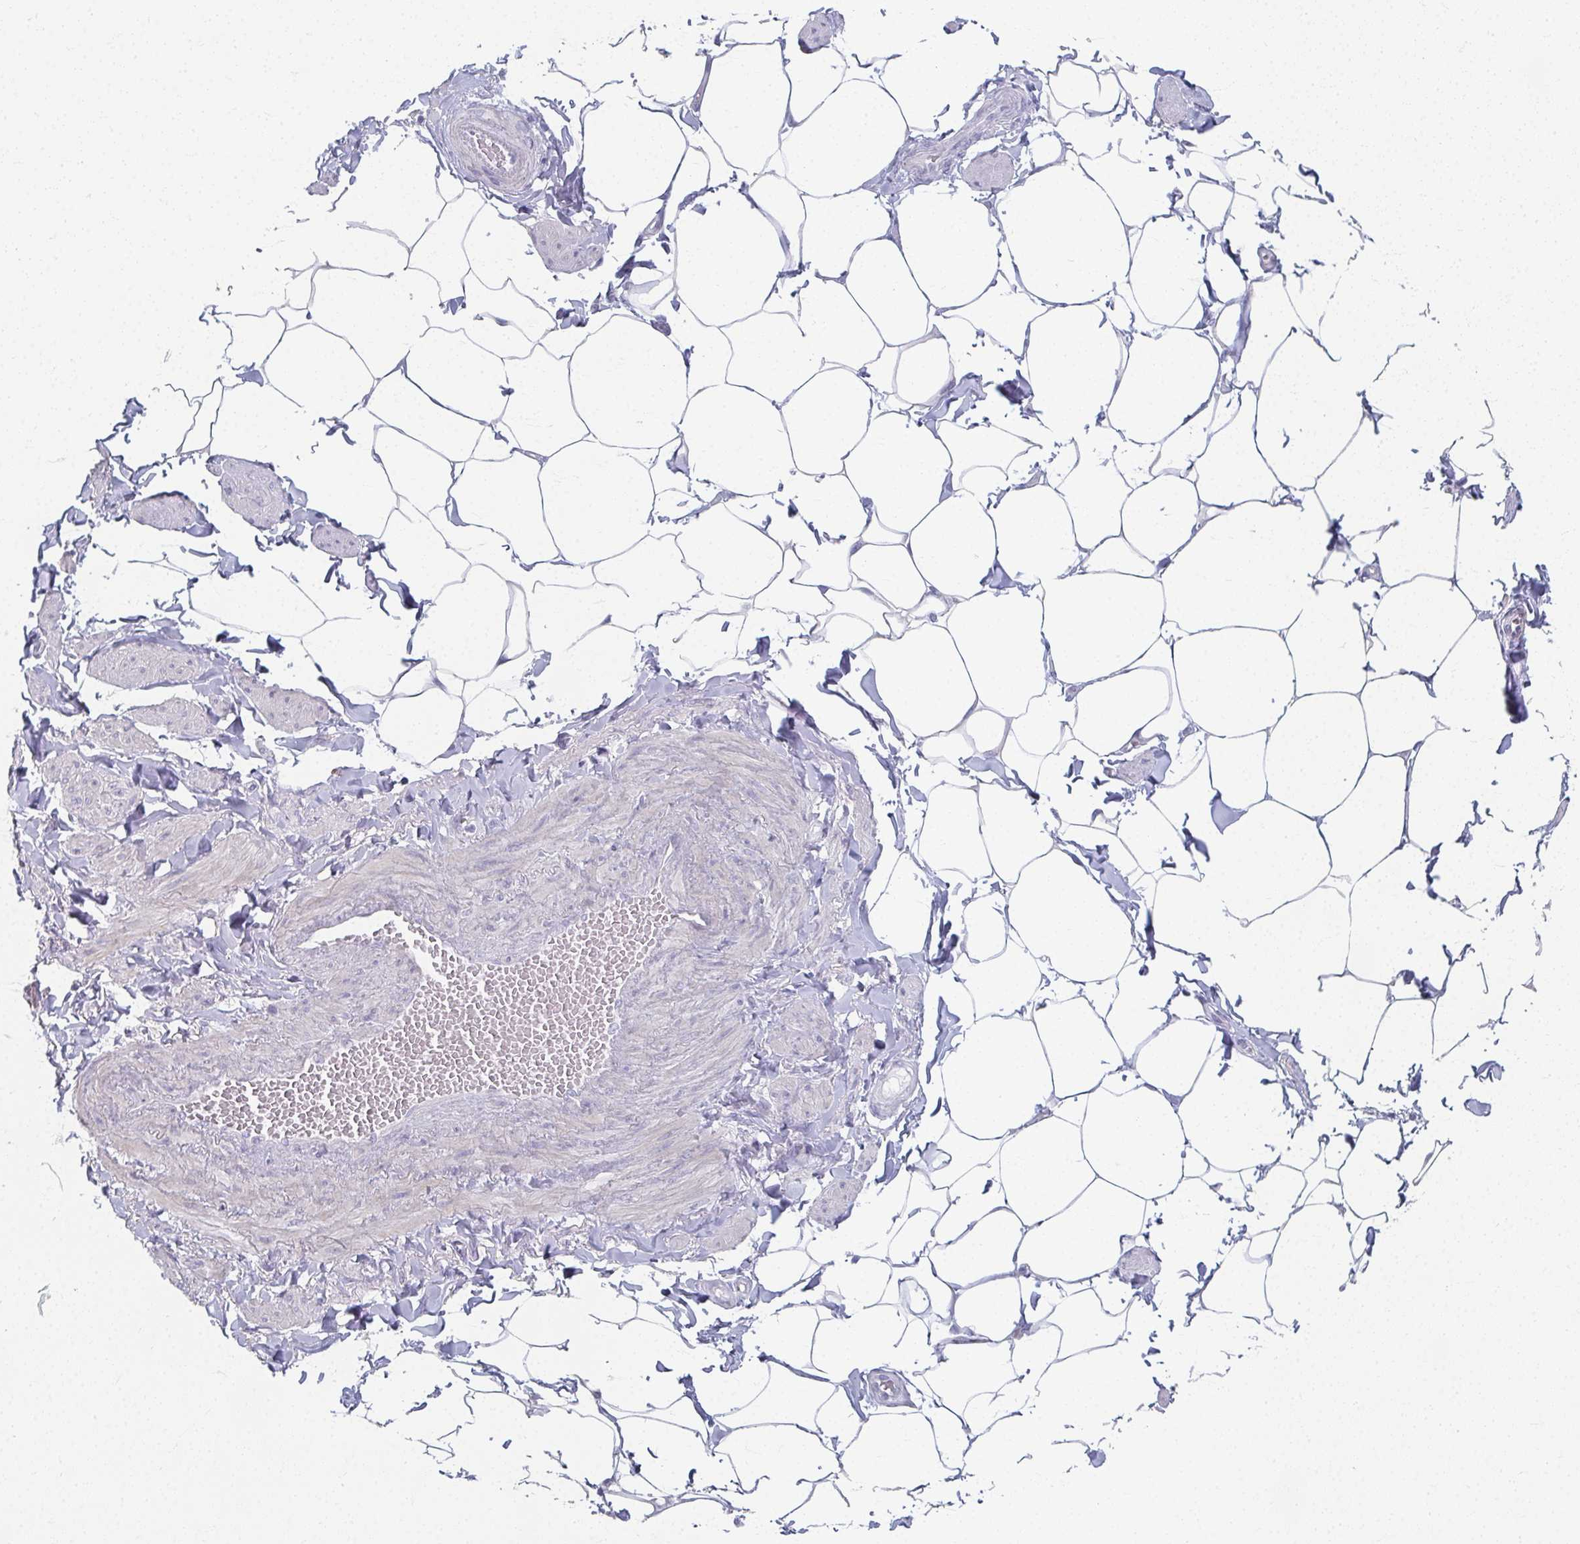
{"staining": {"intensity": "negative", "quantity": "none", "location": "none"}, "tissue": "adipose tissue", "cell_type": "Adipocytes", "image_type": "normal", "snomed": [{"axis": "morphology", "description": "Normal tissue, NOS"}, {"axis": "topography", "description": "Epididymis"}, {"axis": "topography", "description": "Peripheral nerve tissue"}], "caption": "The photomicrograph displays no staining of adipocytes in unremarkable adipose tissue.", "gene": "CAMKV", "patient": {"sex": "male", "age": 32}}